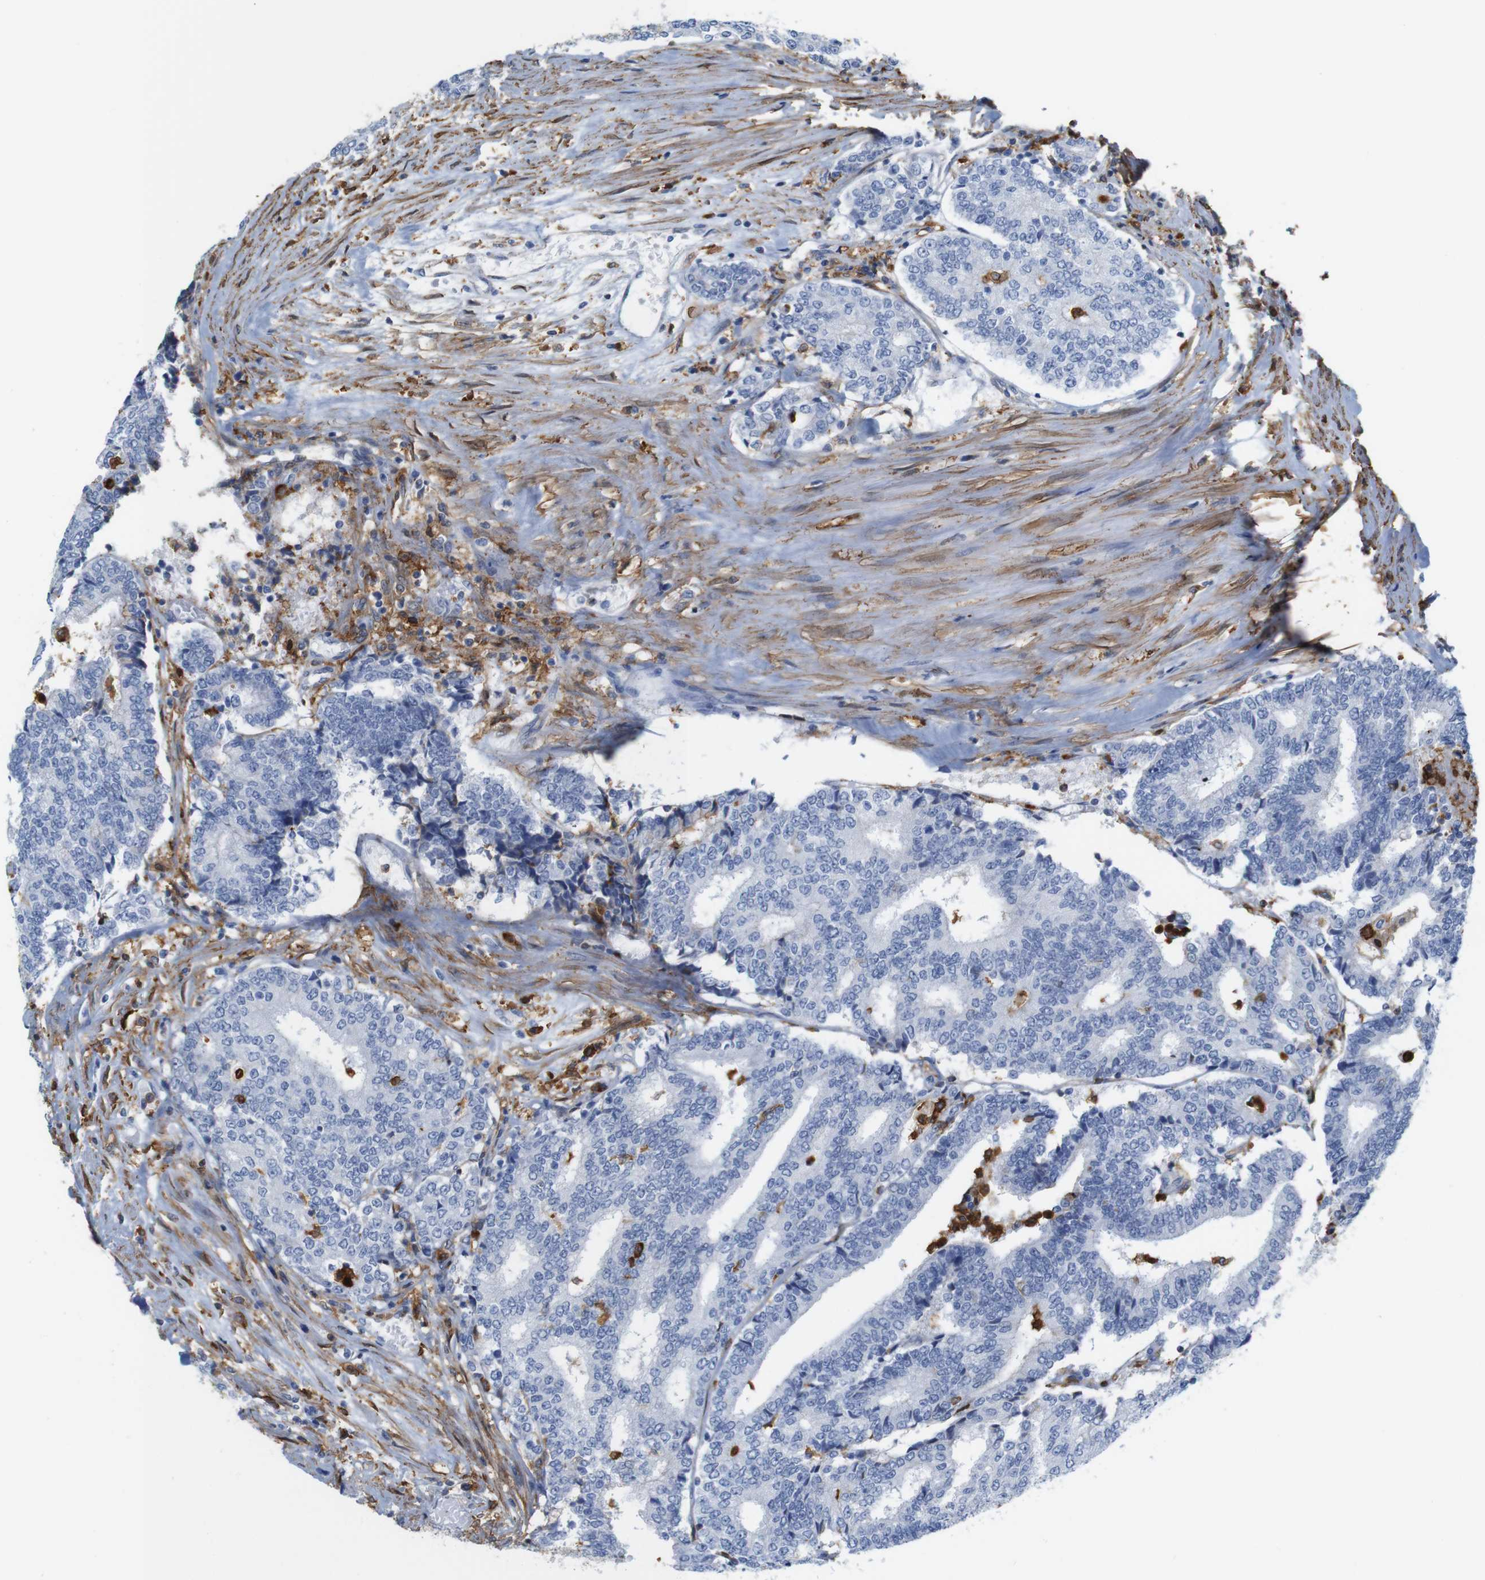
{"staining": {"intensity": "negative", "quantity": "none", "location": "none"}, "tissue": "prostate cancer", "cell_type": "Tumor cells", "image_type": "cancer", "snomed": [{"axis": "morphology", "description": "Normal tissue, NOS"}, {"axis": "morphology", "description": "Adenocarcinoma, High grade"}, {"axis": "topography", "description": "Prostate"}, {"axis": "topography", "description": "Seminal veicle"}], "caption": "Micrograph shows no protein expression in tumor cells of prostate high-grade adenocarcinoma tissue.", "gene": "ANXA1", "patient": {"sex": "male", "age": 55}}